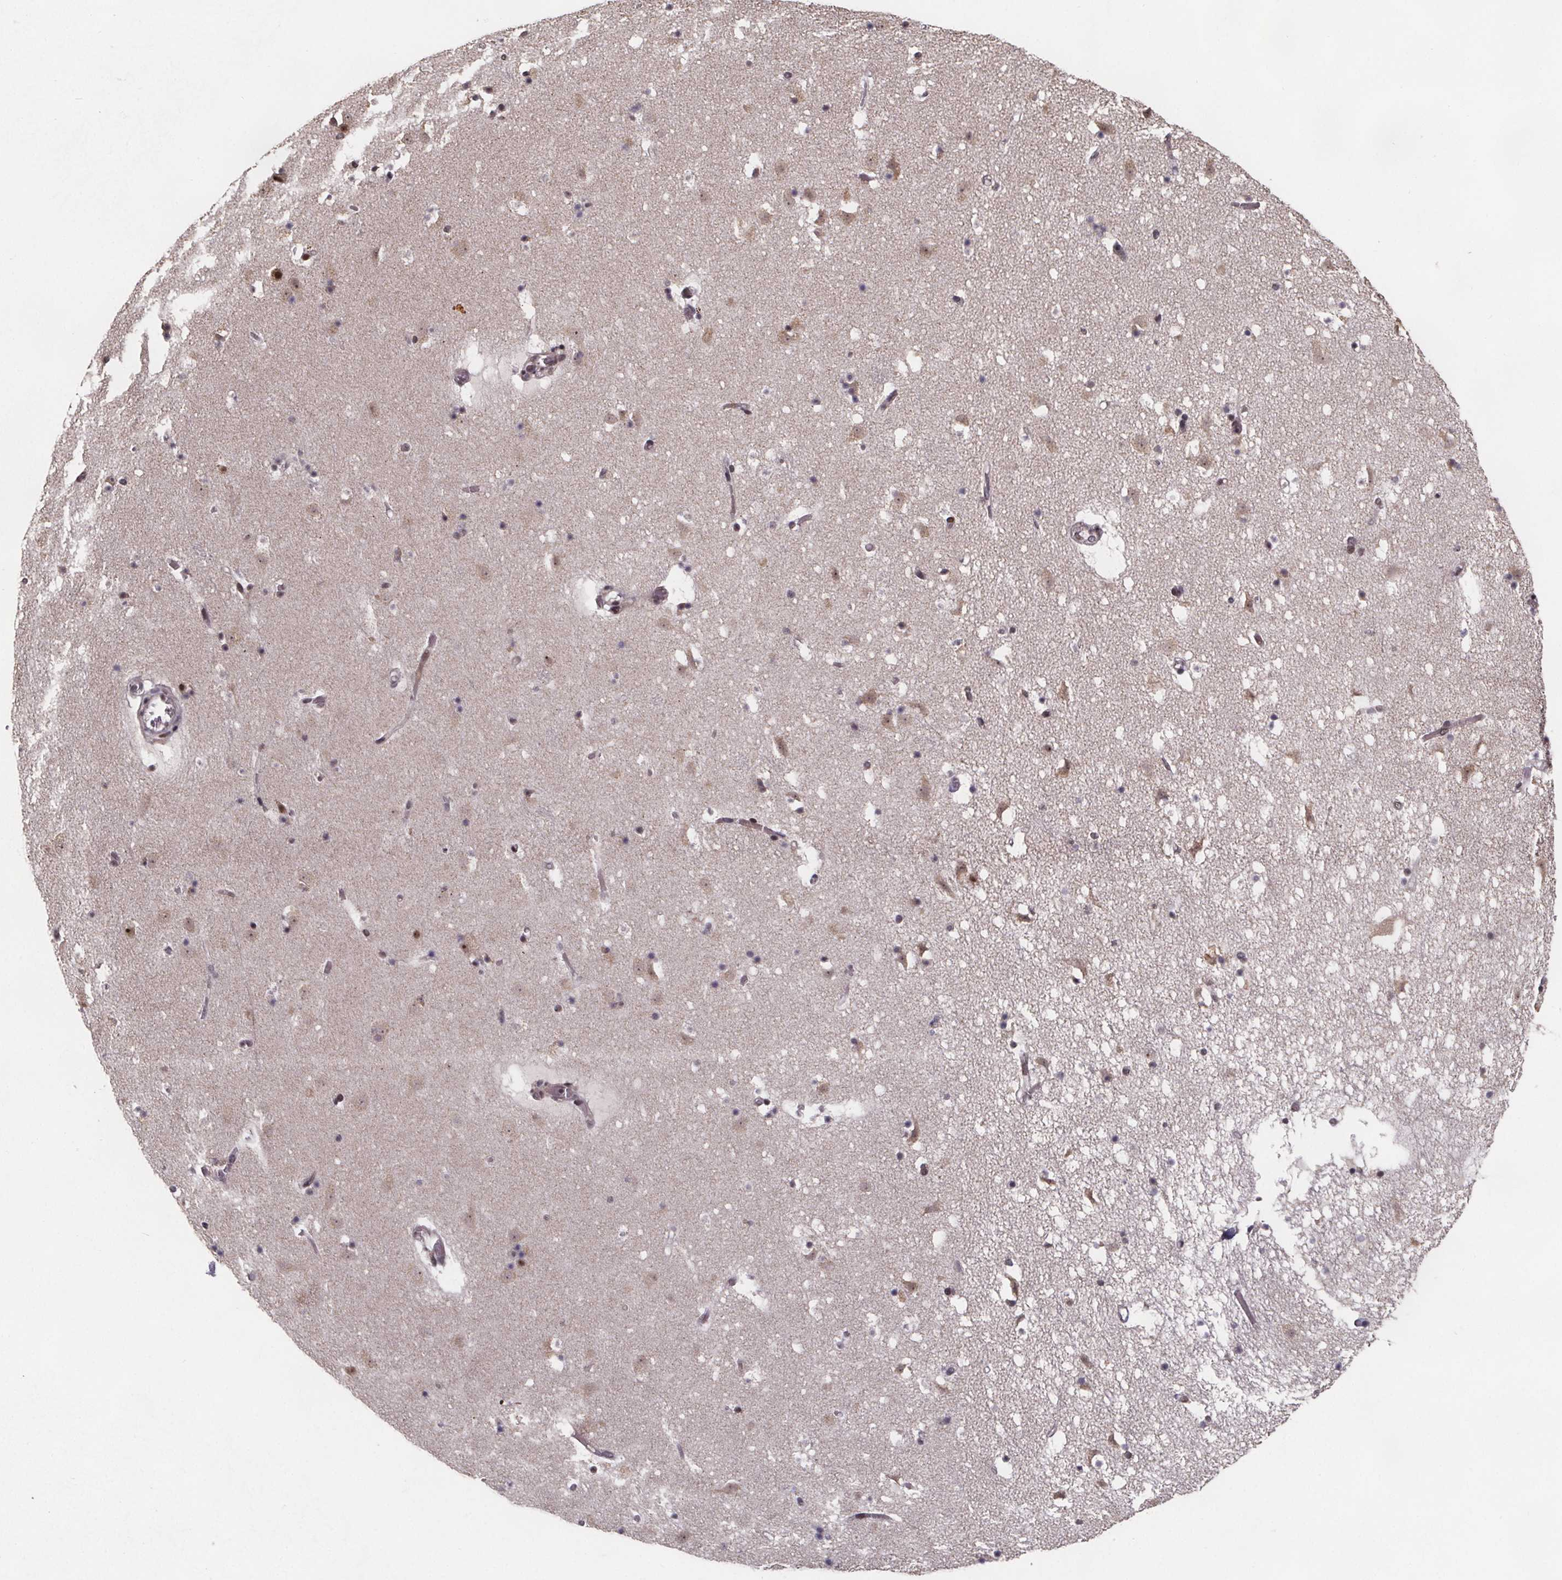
{"staining": {"intensity": "moderate", "quantity": "25%-75%", "location": "nuclear"}, "tissue": "caudate", "cell_type": "Glial cells", "image_type": "normal", "snomed": [{"axis": "morphology", "description": "Normal tissue, NOS"}, {"axis": "topography", "description": "Lateral ventricle wall"}], "caption": "A high-resolution micrograph shows IHC staining of benign caudate, which demonstrates moderate nuclear positivity in about 25%-75% of glial cells.", "gene": "U2SURP", "patient": {"sex": "female", "age": 42}}